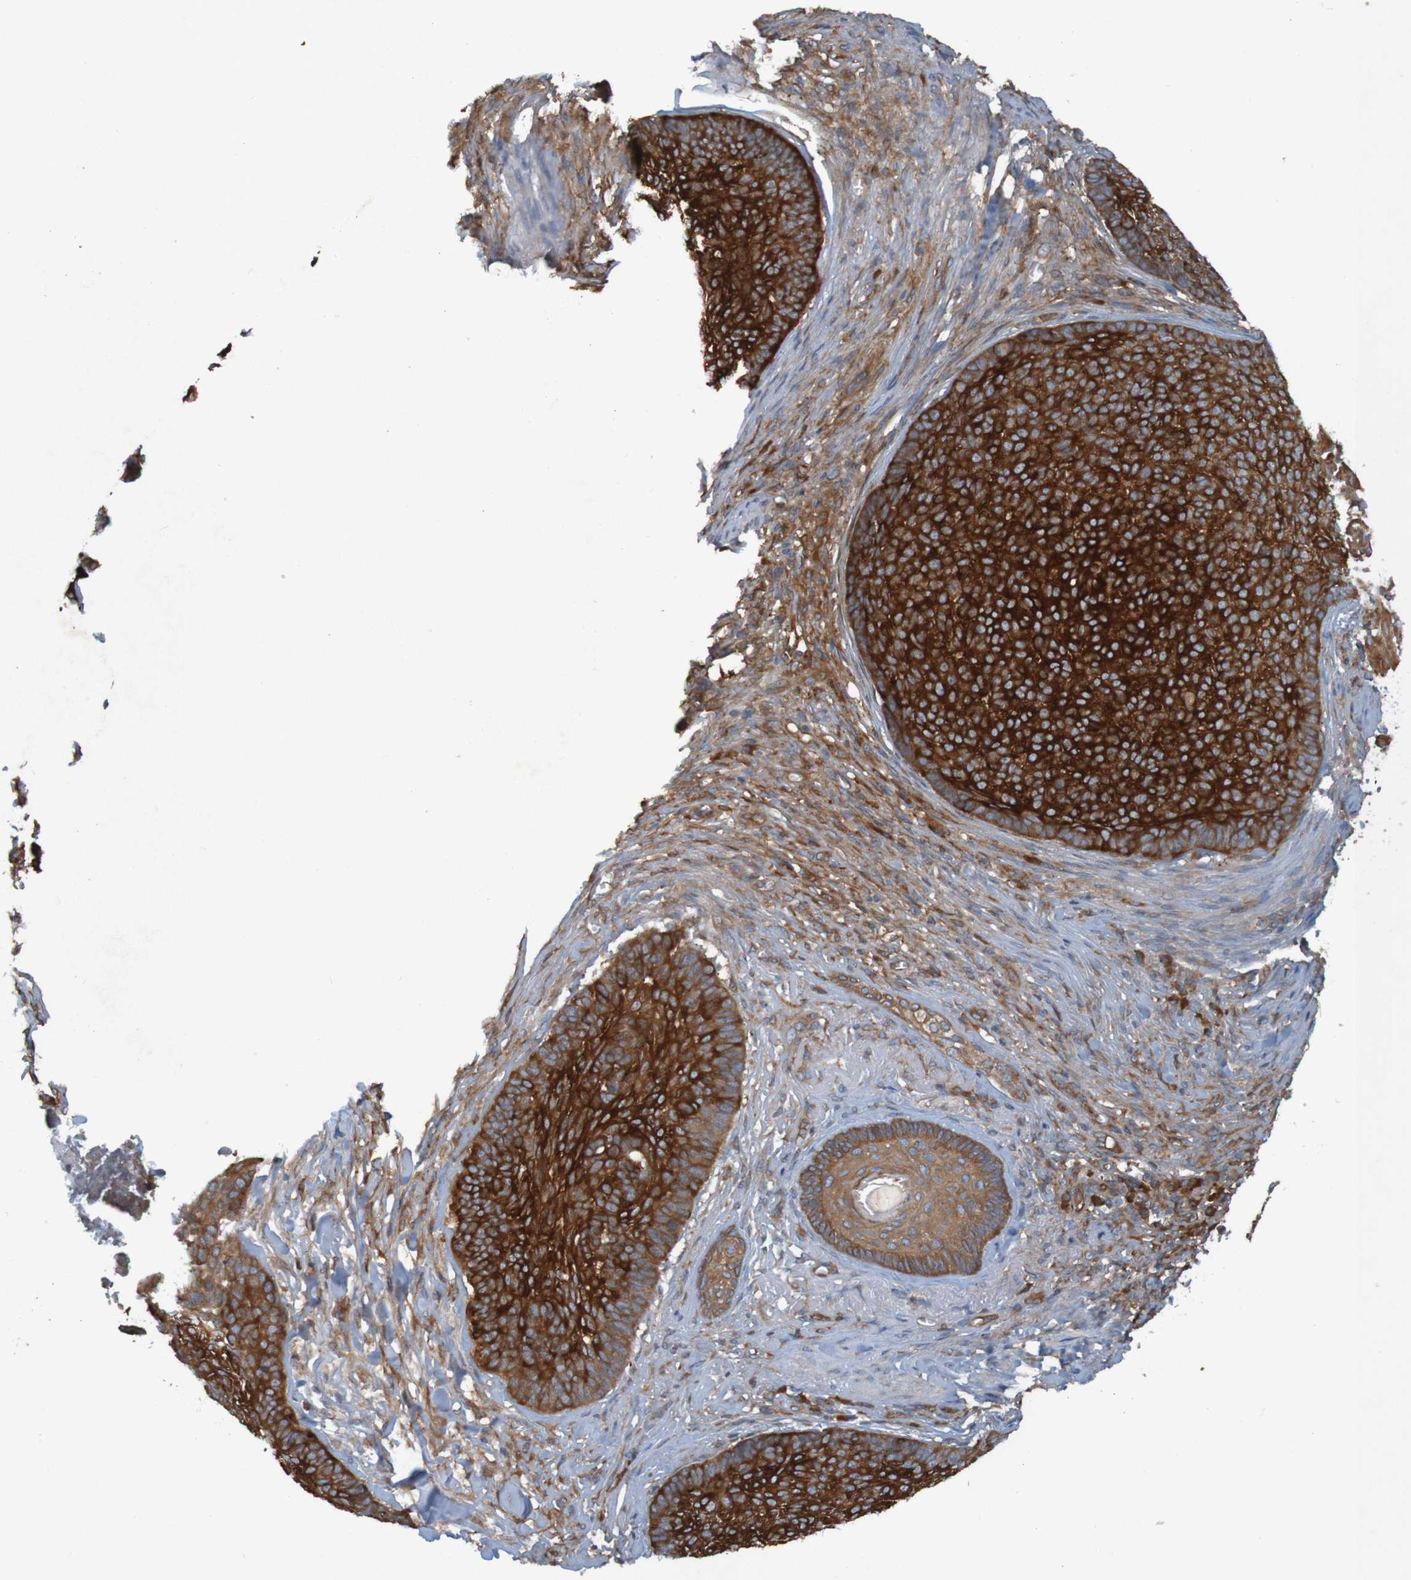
{"staining": {"intensity": "strong", "quantity": ">75%", "location": "cytoplasmic/membranous"}, "tissue": "skin cancer", "cell_type": "Tumor cells", "image_type": "cancer", "snomed": [{"axis": "morphology", "description": "Basal cell carcinoma"}, {"axis": "topography", "description": "Skin"}], "caption": "The histopathology image reveals a brown stain indicating the presence of a protein in the cytoplasmic/membranous of tumor cells in skin basal cell carcinoma.", "gene": "DNAJC4", "patient": {"sex": "male", "age": 84}}